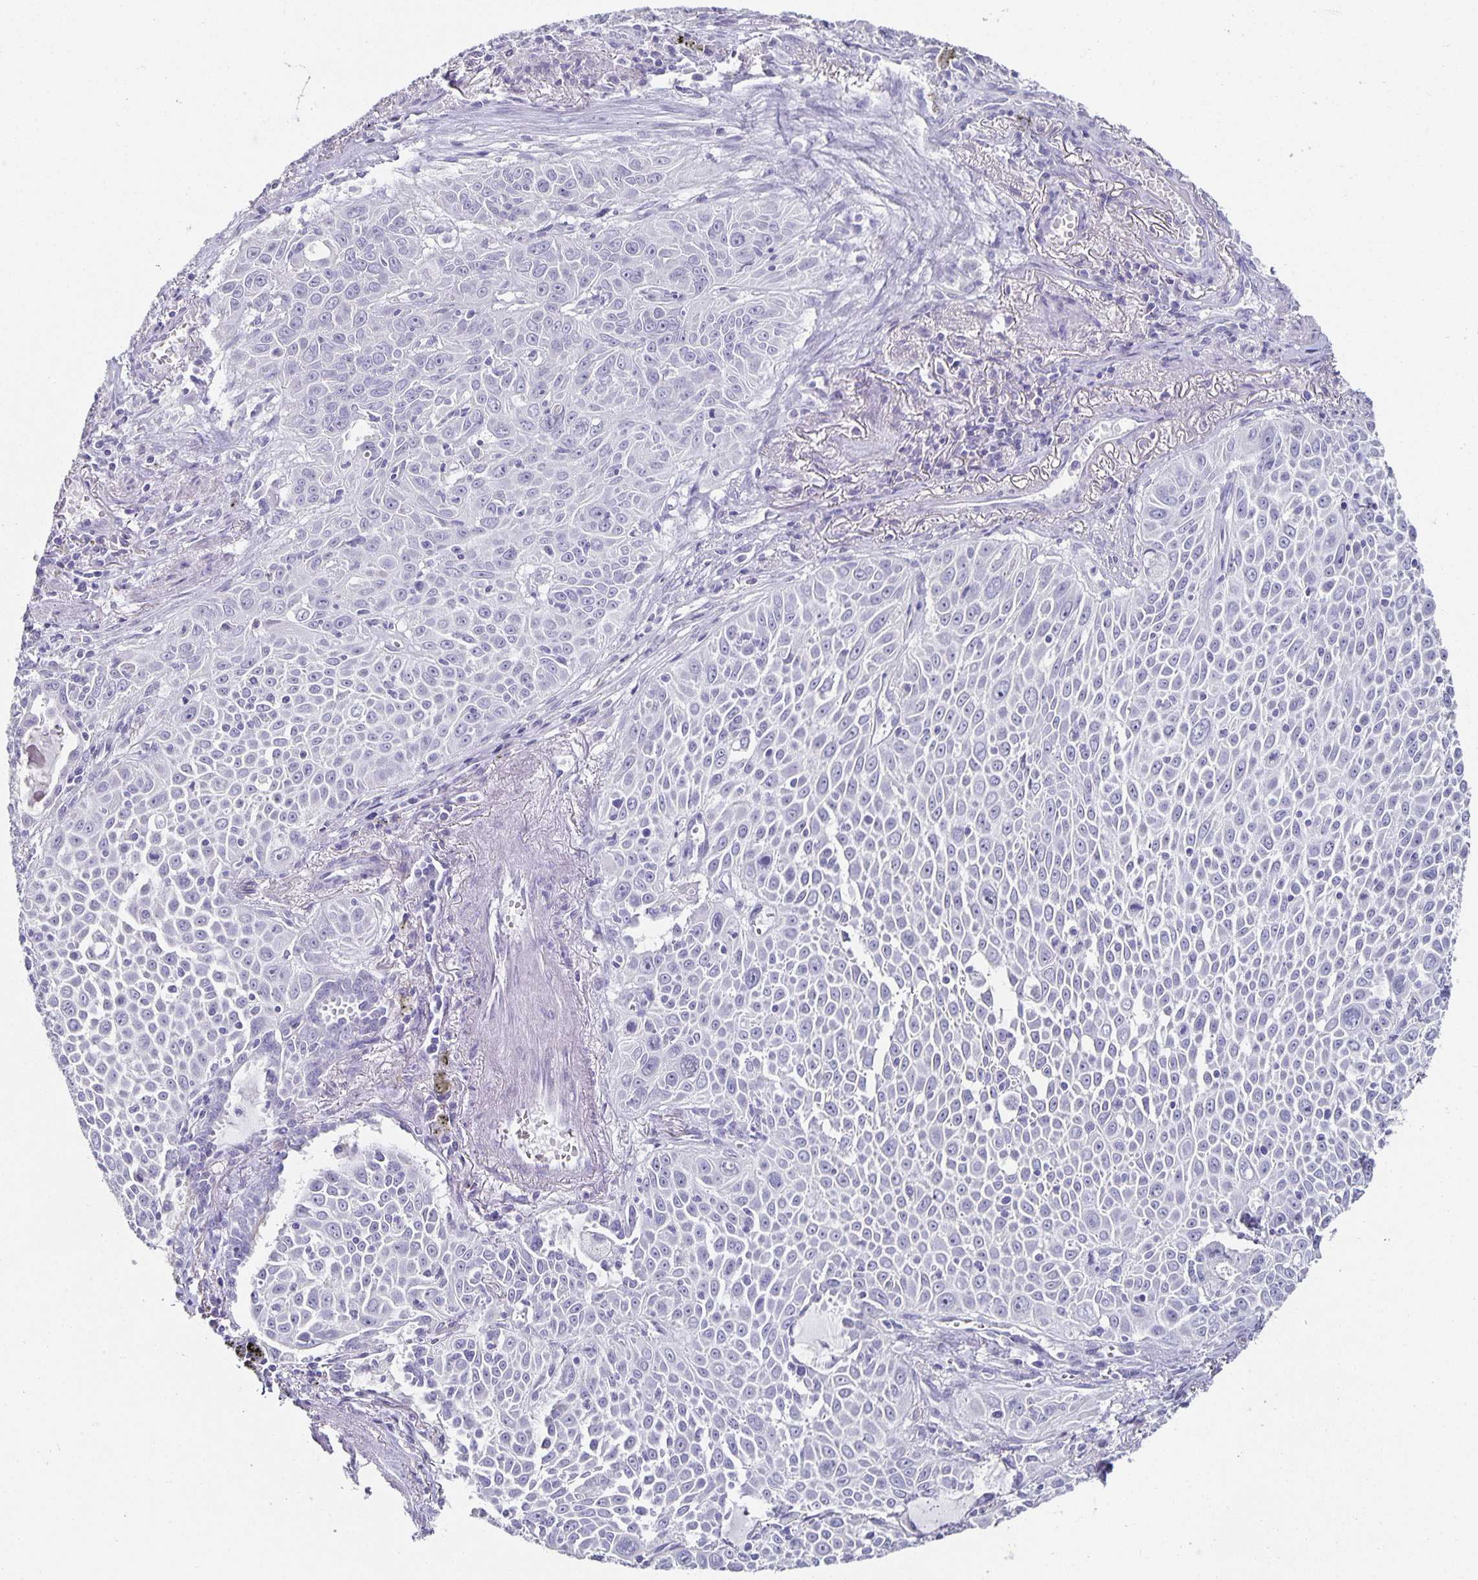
{"staining": {"intensity": "negative", "quantity": "none", "location": "none"}, "tissue": "lung cancer", "cell_type": "Tumor cells", "image_type": "cancer", "snomed": [{"axis": "morphology", "description": "Squamous cell carcinoma, NOS"}, {"axis": "morphology", "description": "Squamous cell carcinoma, metastatic, NOS"}, {"axis": "topography", "description": "Lymph node"}, {"axis": "topography", "description": "Lung"}], "caption": "A high-resolution histopathology image shows IHC staining of lung cancer, which demonstrates no significant expression in tumor cells.", "gene": "CHGA", "patient": {"sex": "female", "age": 62}}